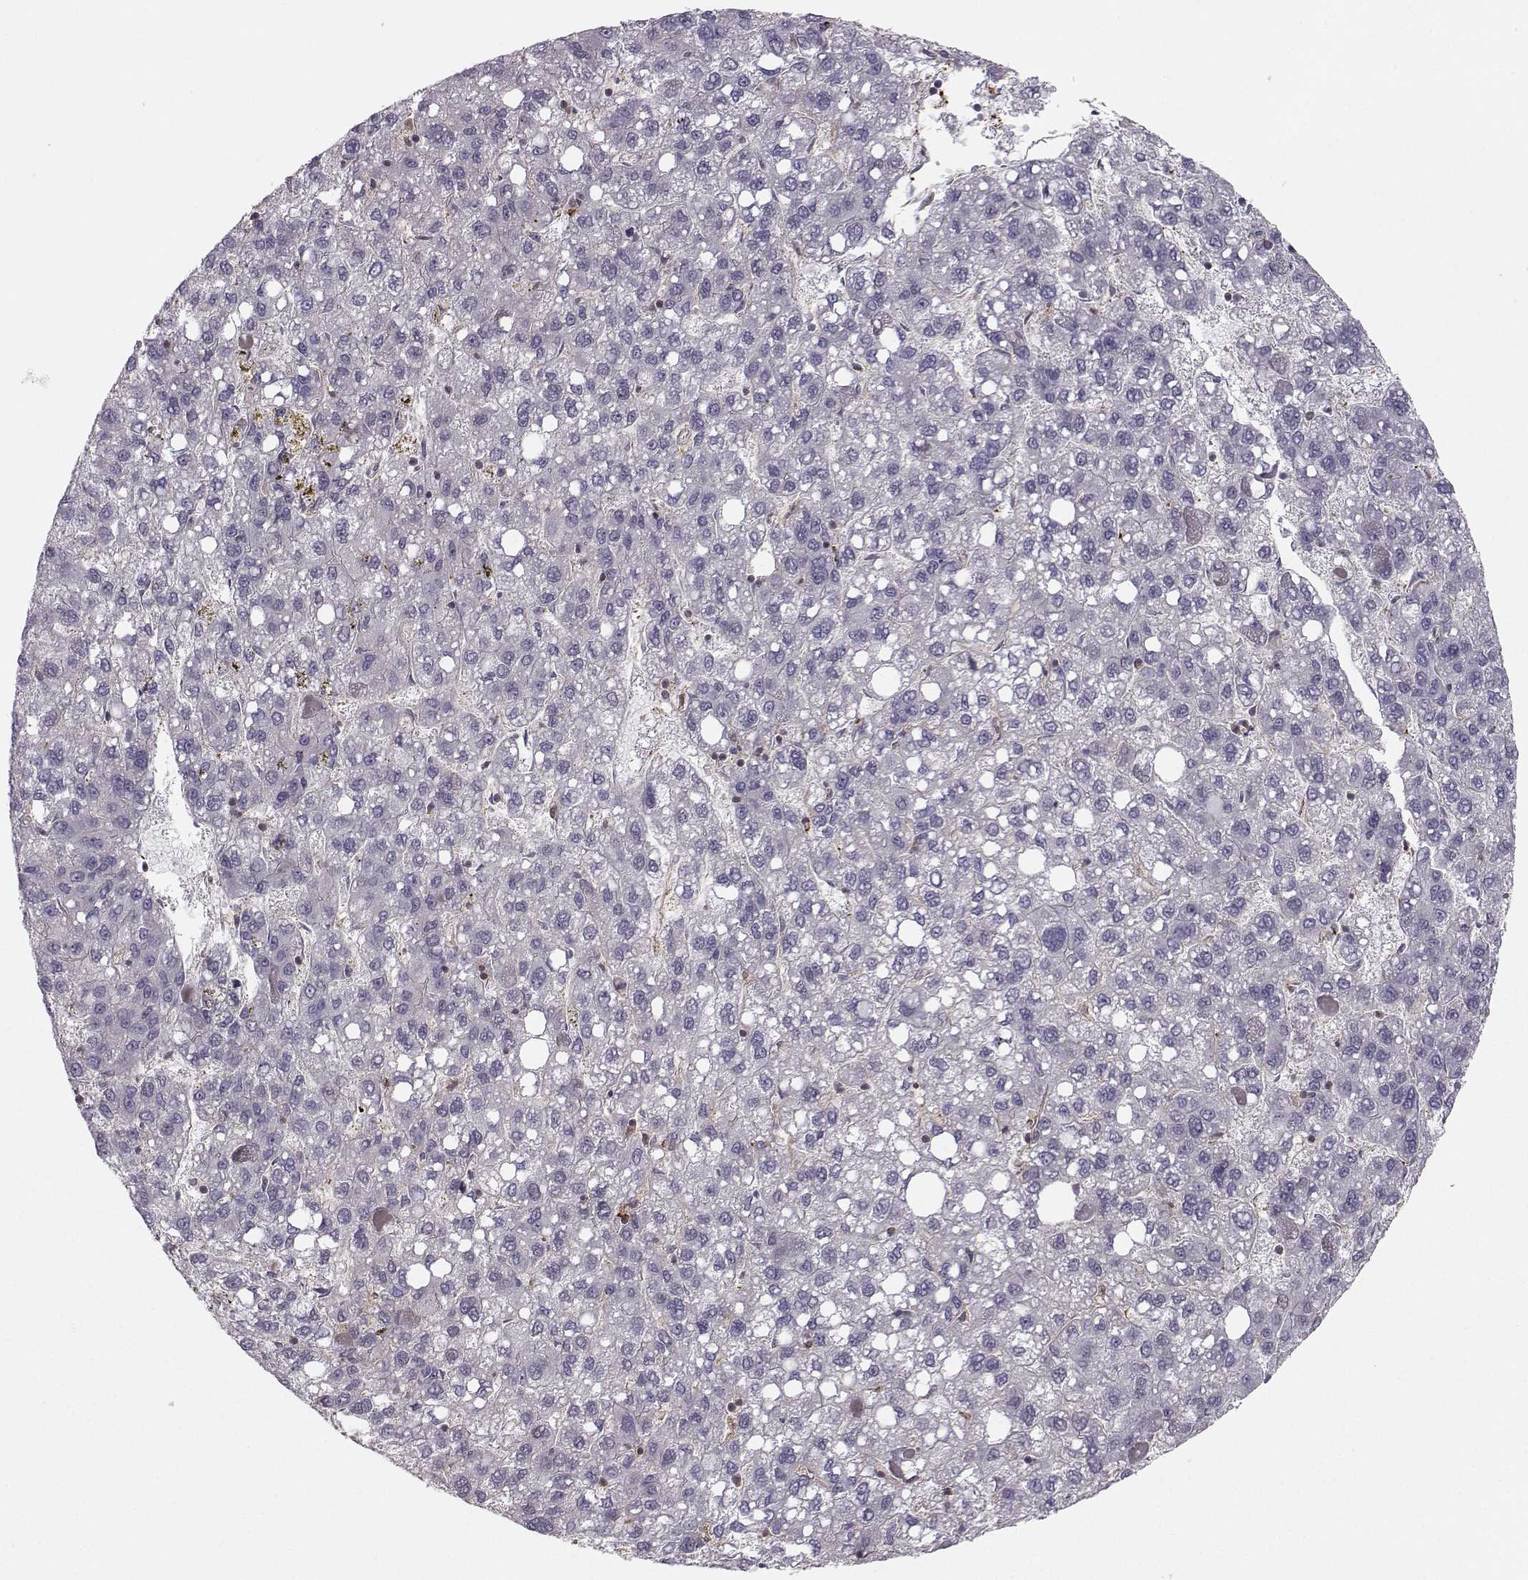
{"staining": {"intensity": "negative", "quantity": "none", "location": "none"}, "tissue": "liver cancer", "cell_type": "Tumor cells", "image_type": "cancer", "snomed": [{"axis": "morphology", "description": "Carcinoma, Hepatocellular, NOS"}, {"axis": "topography", "description": "Liver"}], "caption": "Tumor cells are negative for brown protein staining in hepatocellular carcinoma (liver).", "gene": "ASB16", "patient": {"sex": "female", "age": 82}}